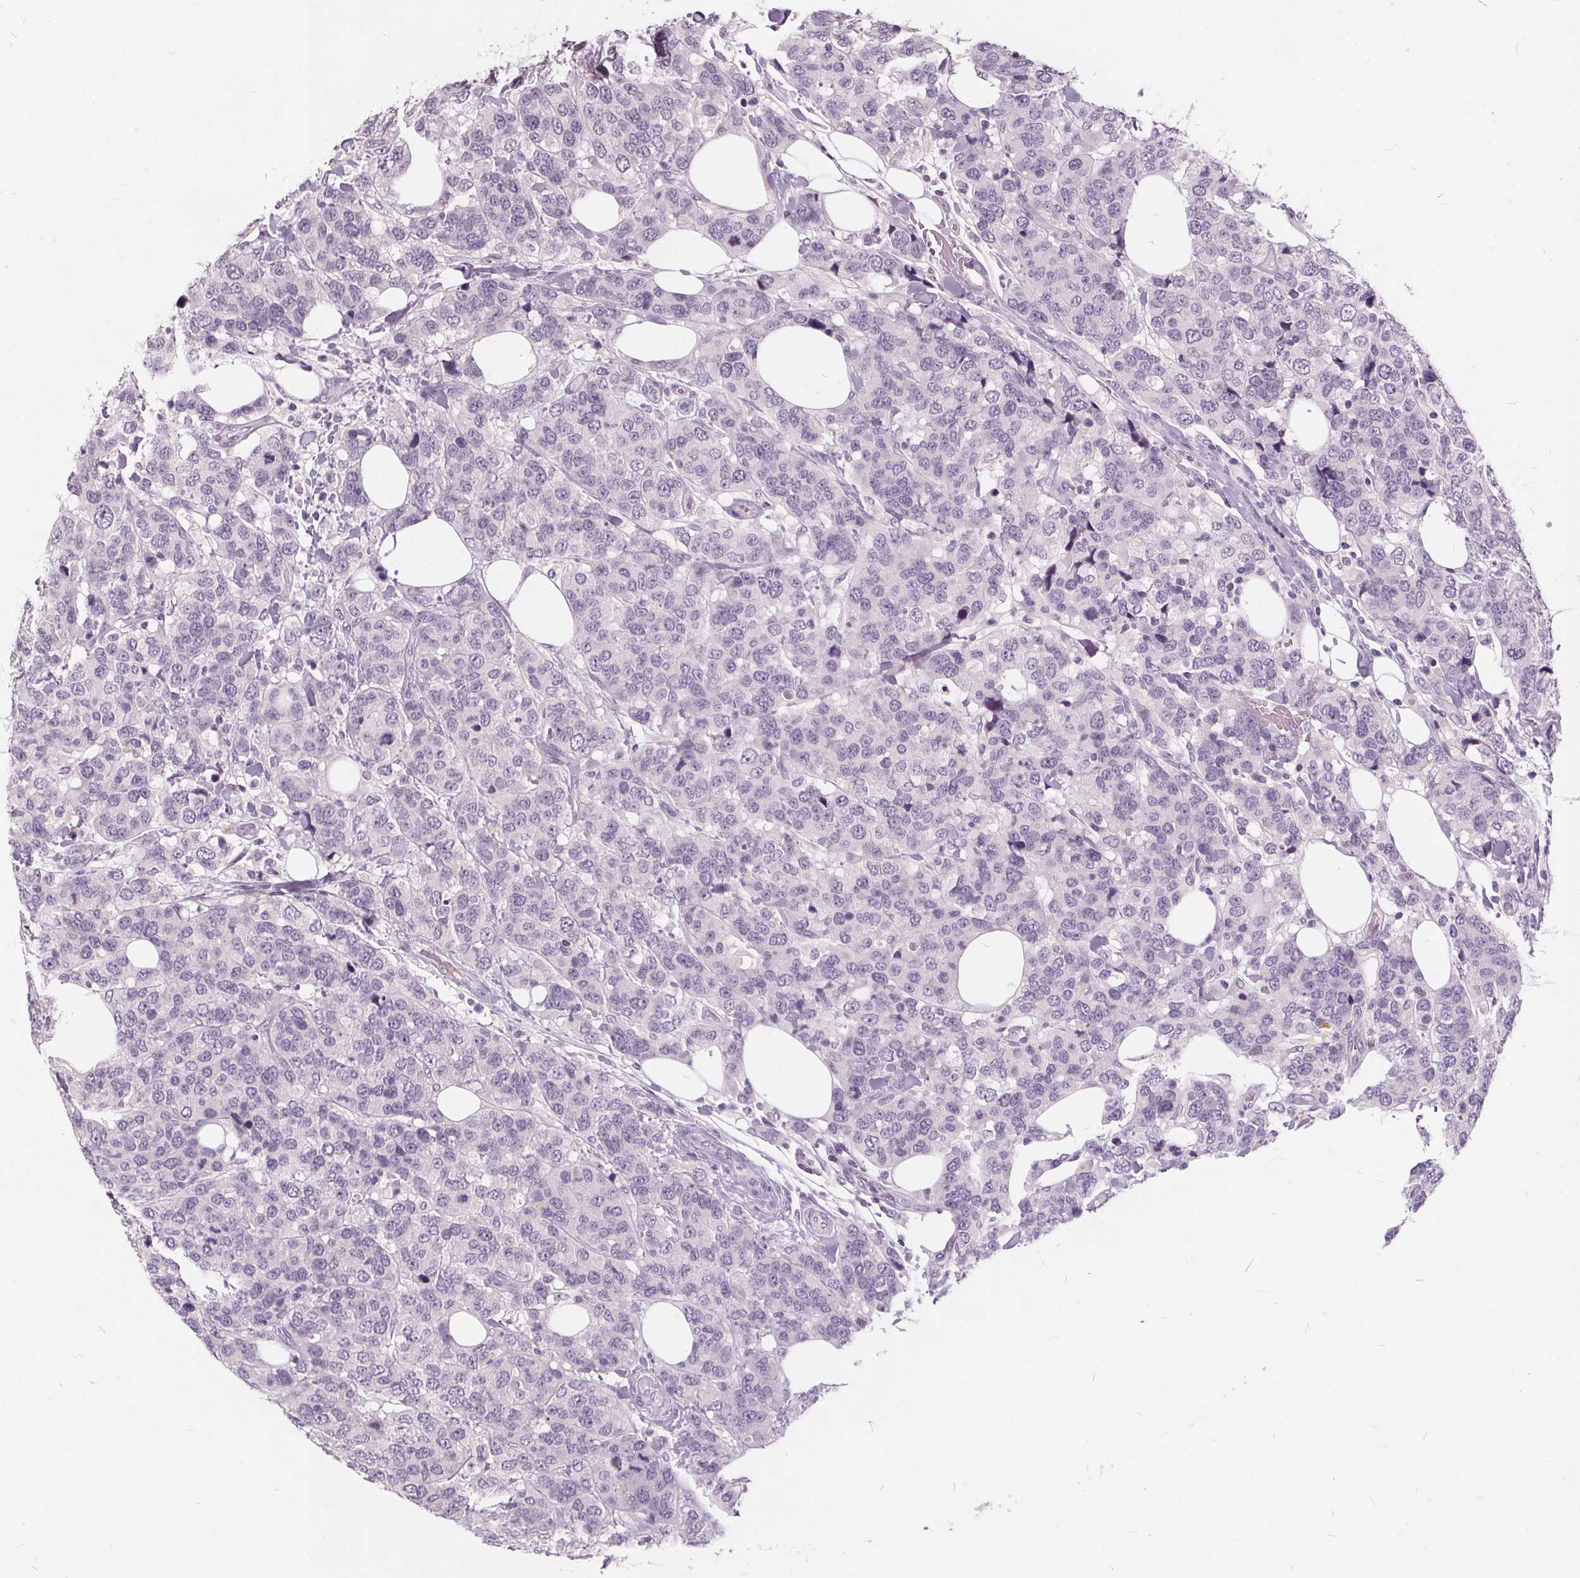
{"staining": {"intensity": "negative", "quantity": "none", "location": "none"}, "tissue": "breast cancer", "cell_type": "Tumor cells", "image_type": "cancer", "snomed": [{"axis": "morphology", "description": "Lobular carcinoma"}, {"axis": "topography", "description": "Breast"}], "caption": "DAB (3,3'-diaminobenzidine) immunohistochemical staining of lobular carcinoma (breast) reveals no significant expression in tumor cells.", "gene": "PLA2G2E", "patient": {"sex": "female", "age": 59}}